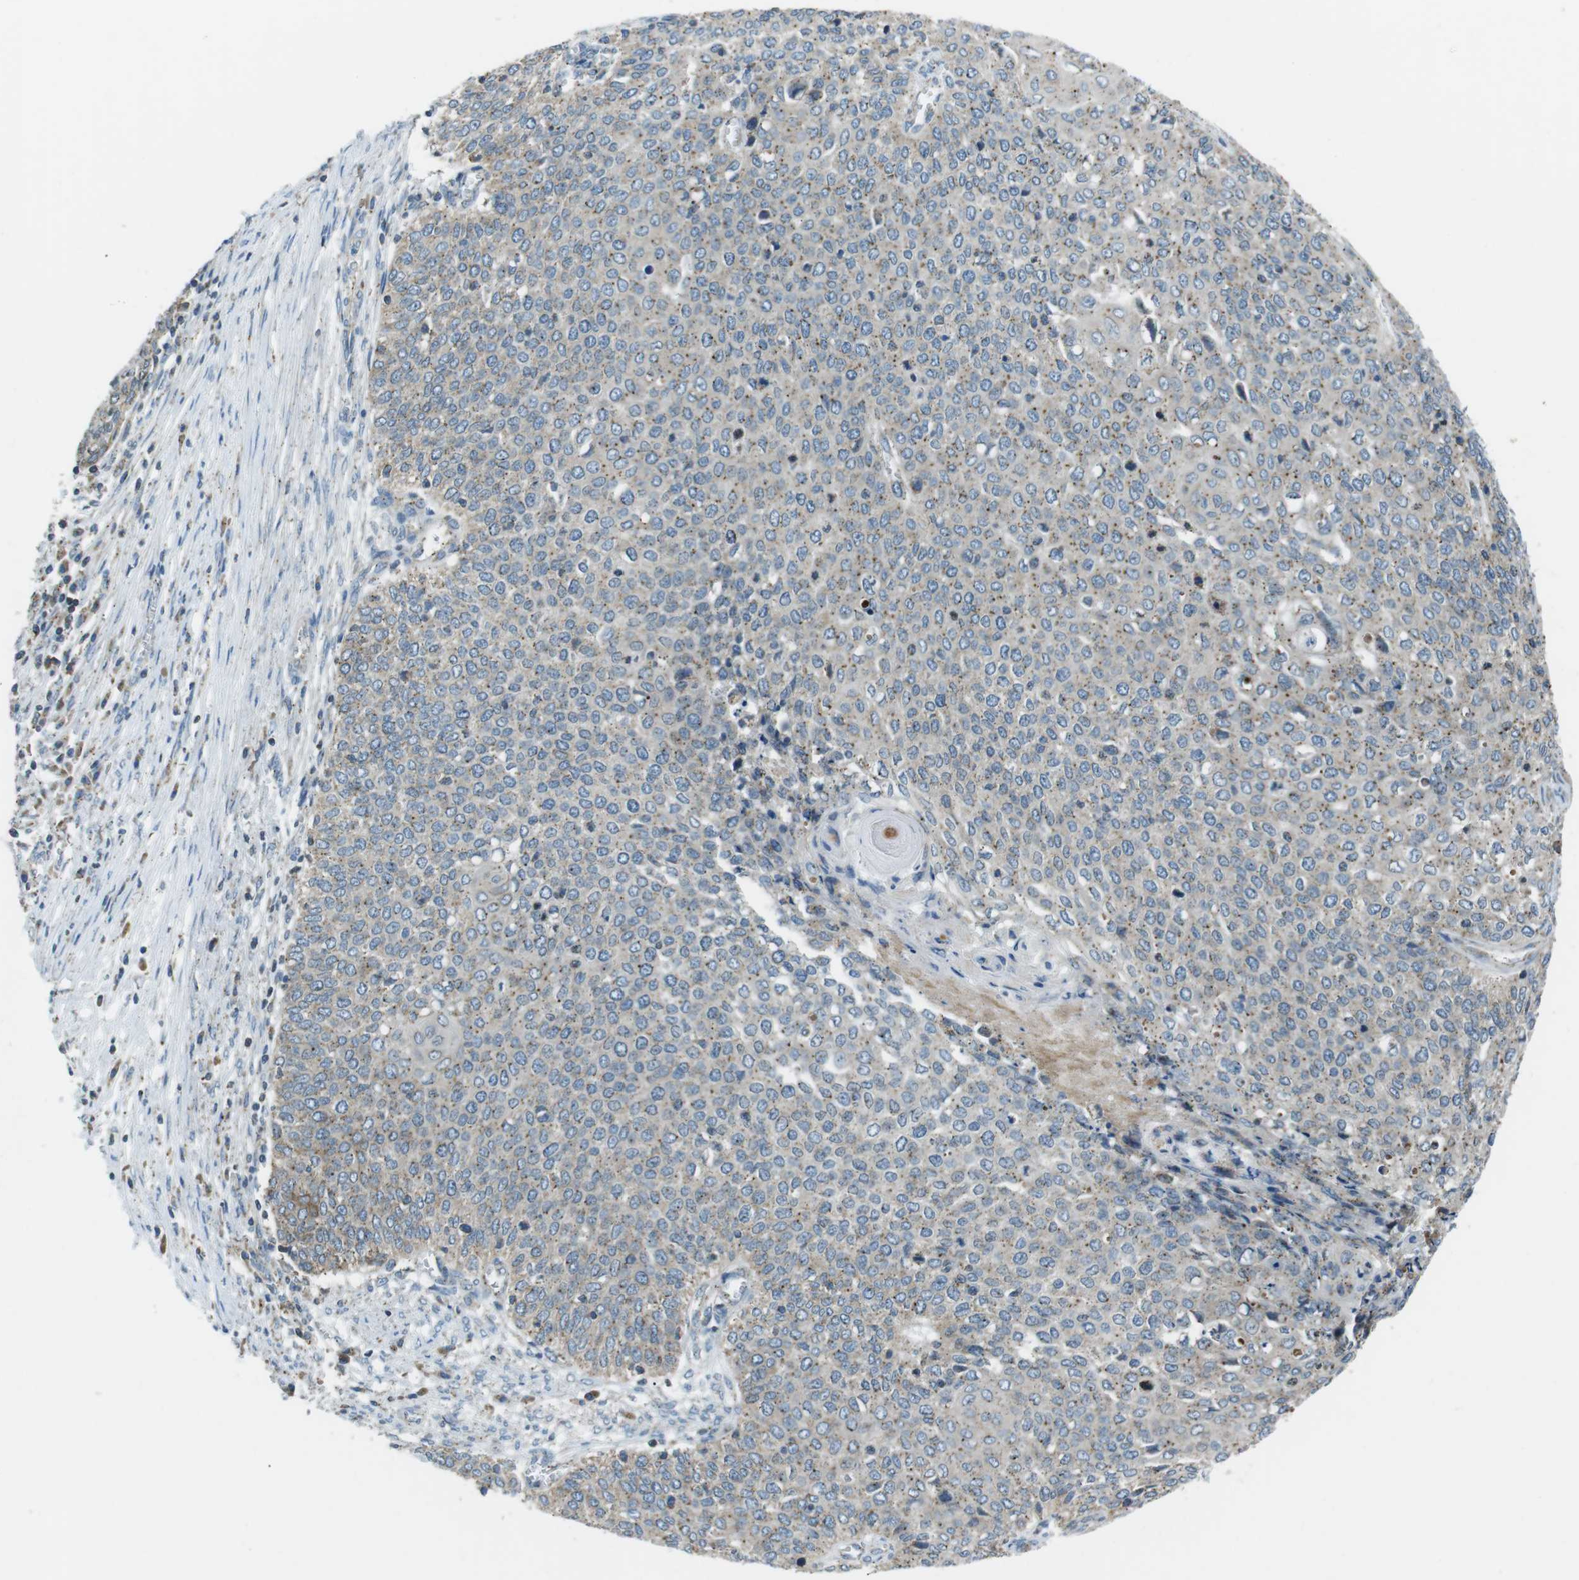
{"staining": {"intensity": "weak", "quantity": ">75%", "location": "cytoplasmic/membranous"}, "tissue": "cervical cancer", "cell_type": "Tumor cells", "image_type": "cancer", "snomed": [{"axis": "morphology", "description": "Squamous cell carcinoma, NOS"}, {"axis": "topography", "description": "Cervix"}], "caption": "A brown stain labels weak cytoplasmic/membranous staining of a protein in cervical squamous cell carcinoma tumor cells.", "gene": "FAM3B", "patient": {"sex": "female", "age": 39}}